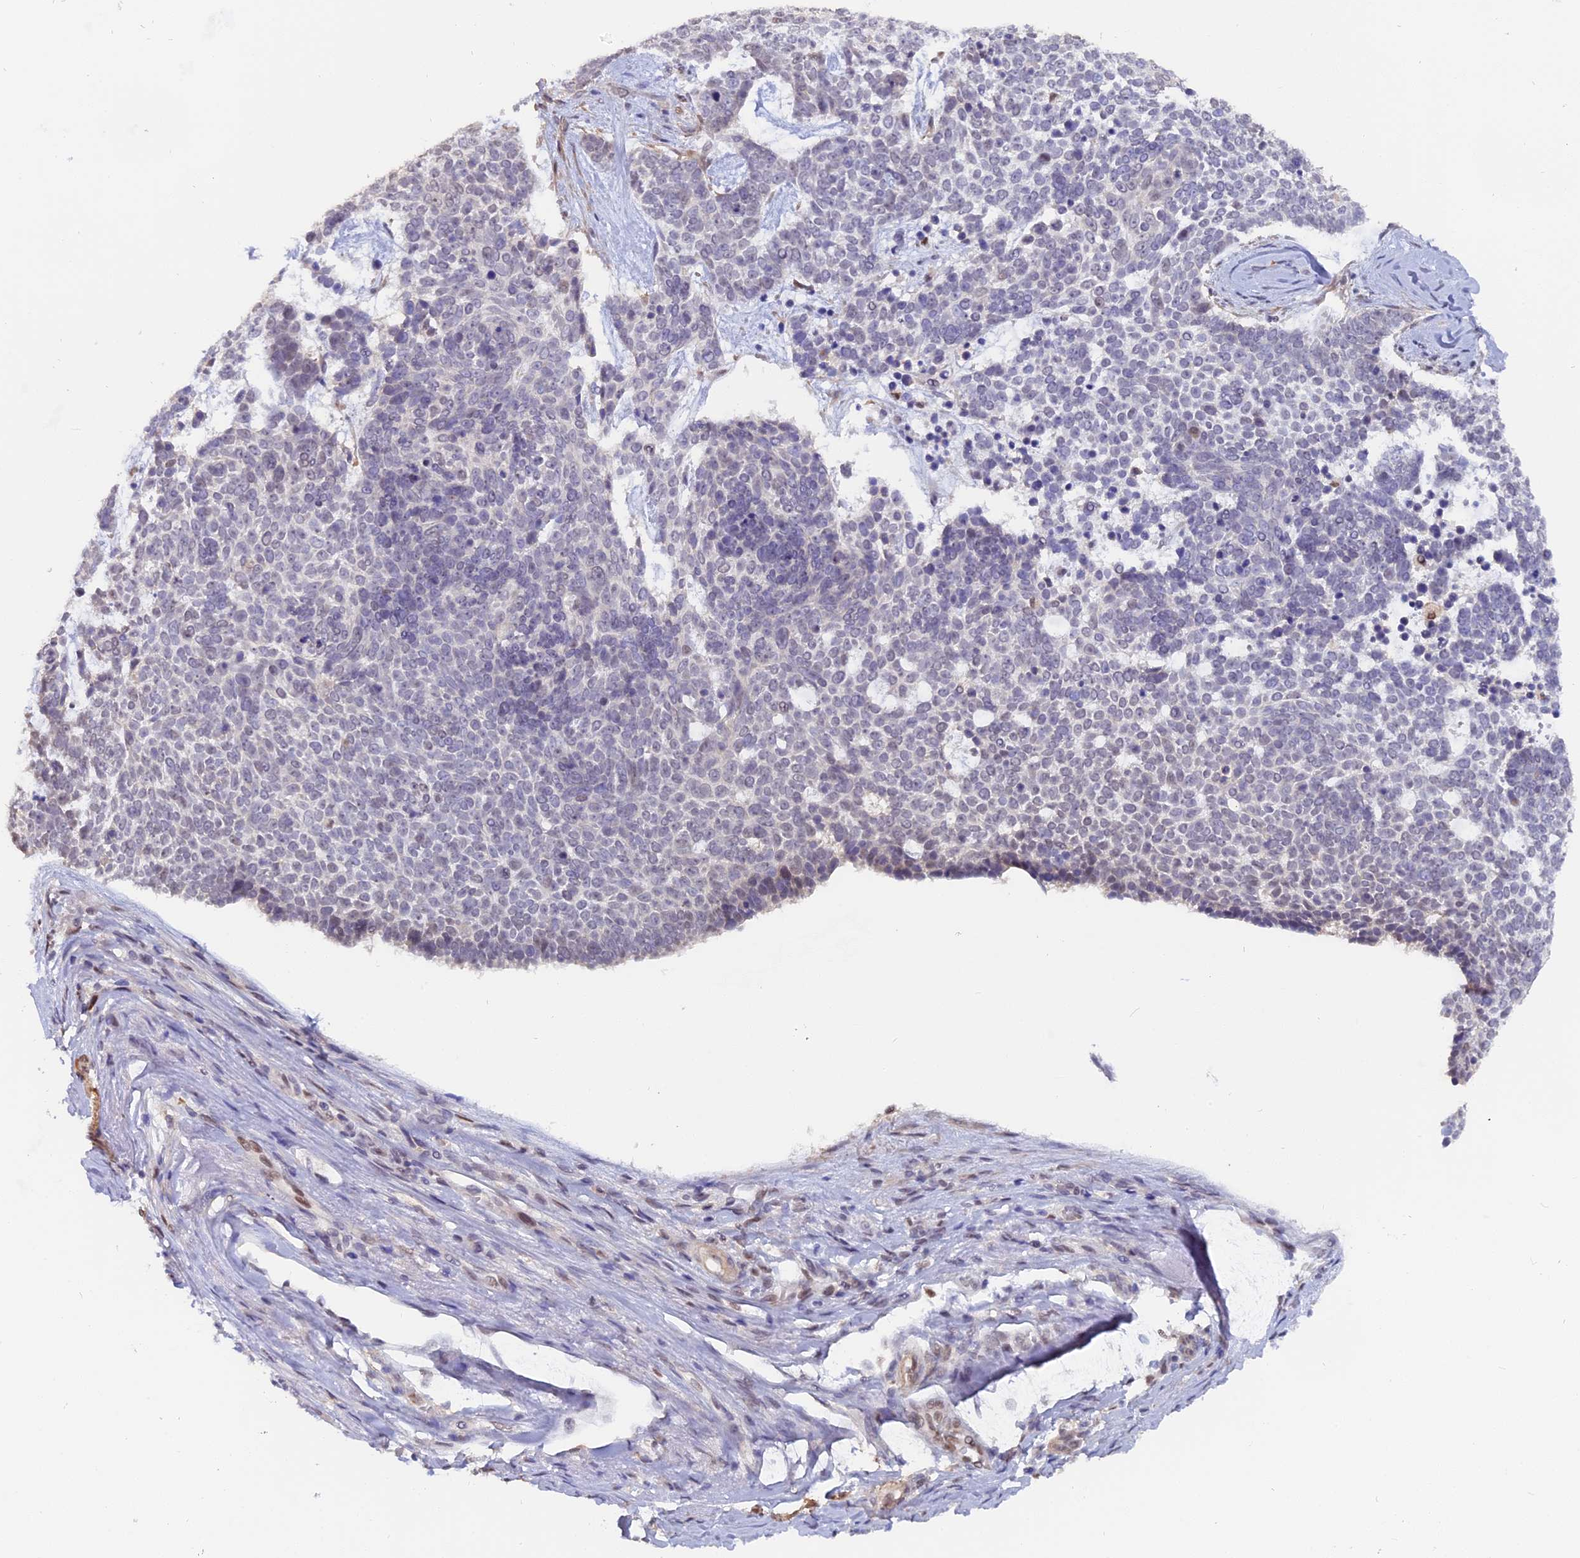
{"staining": {"intensity": "negative", "quantity": "none", "location": "none"}, "tissue": "skin cancer", "cell_type": "Tumor cells", "image_type": "cancer", "snomed": [{"axis": "morphology", "description": "Basal cell carcinoma"}, {"axis": "topography", "description": "Skin"}], "caption": "DAB immunohistochemical staining of skin cancer displays no significant staining in tumor cells.", "gene": "FAM118B", "patient": {"sex": "female", "age": 81}}